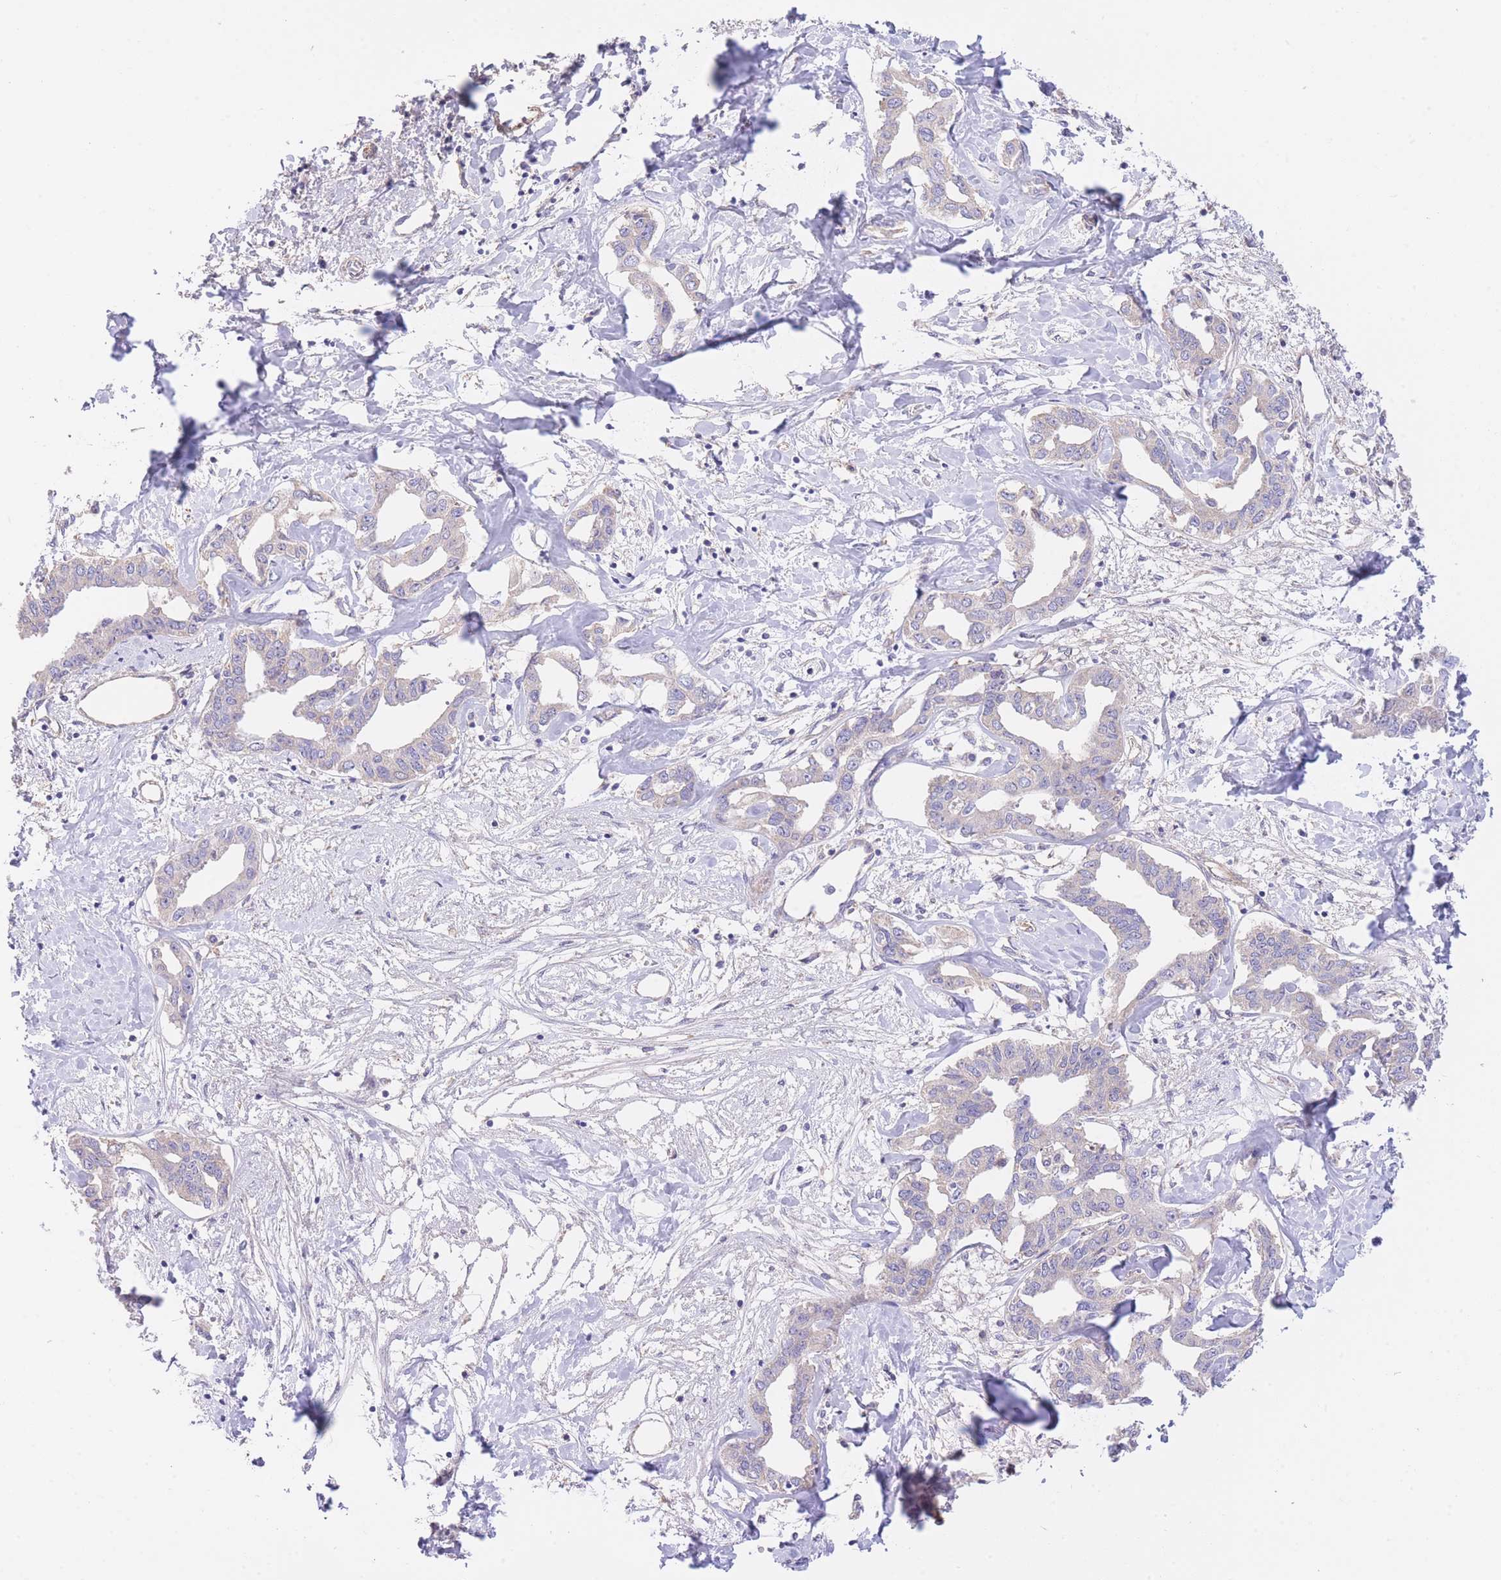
{"staining": {"intensity": "negative", "quantity": "none", "location": "none"}, "tissue": "liver cancer", "cell_type": "Tumor cells", "image_type": "cancer", "snomed": [{"axis": "morphology", "description": "Cholangiocarcinoma"}, {"axis": "topography", "description": "Liver"}], "caption": "The photomicrograph displays no staining of tumor cells in cholangiocarcinoma (liver).", "gene": "PGM1", "patient": {"sex": "male", "age": 59}}